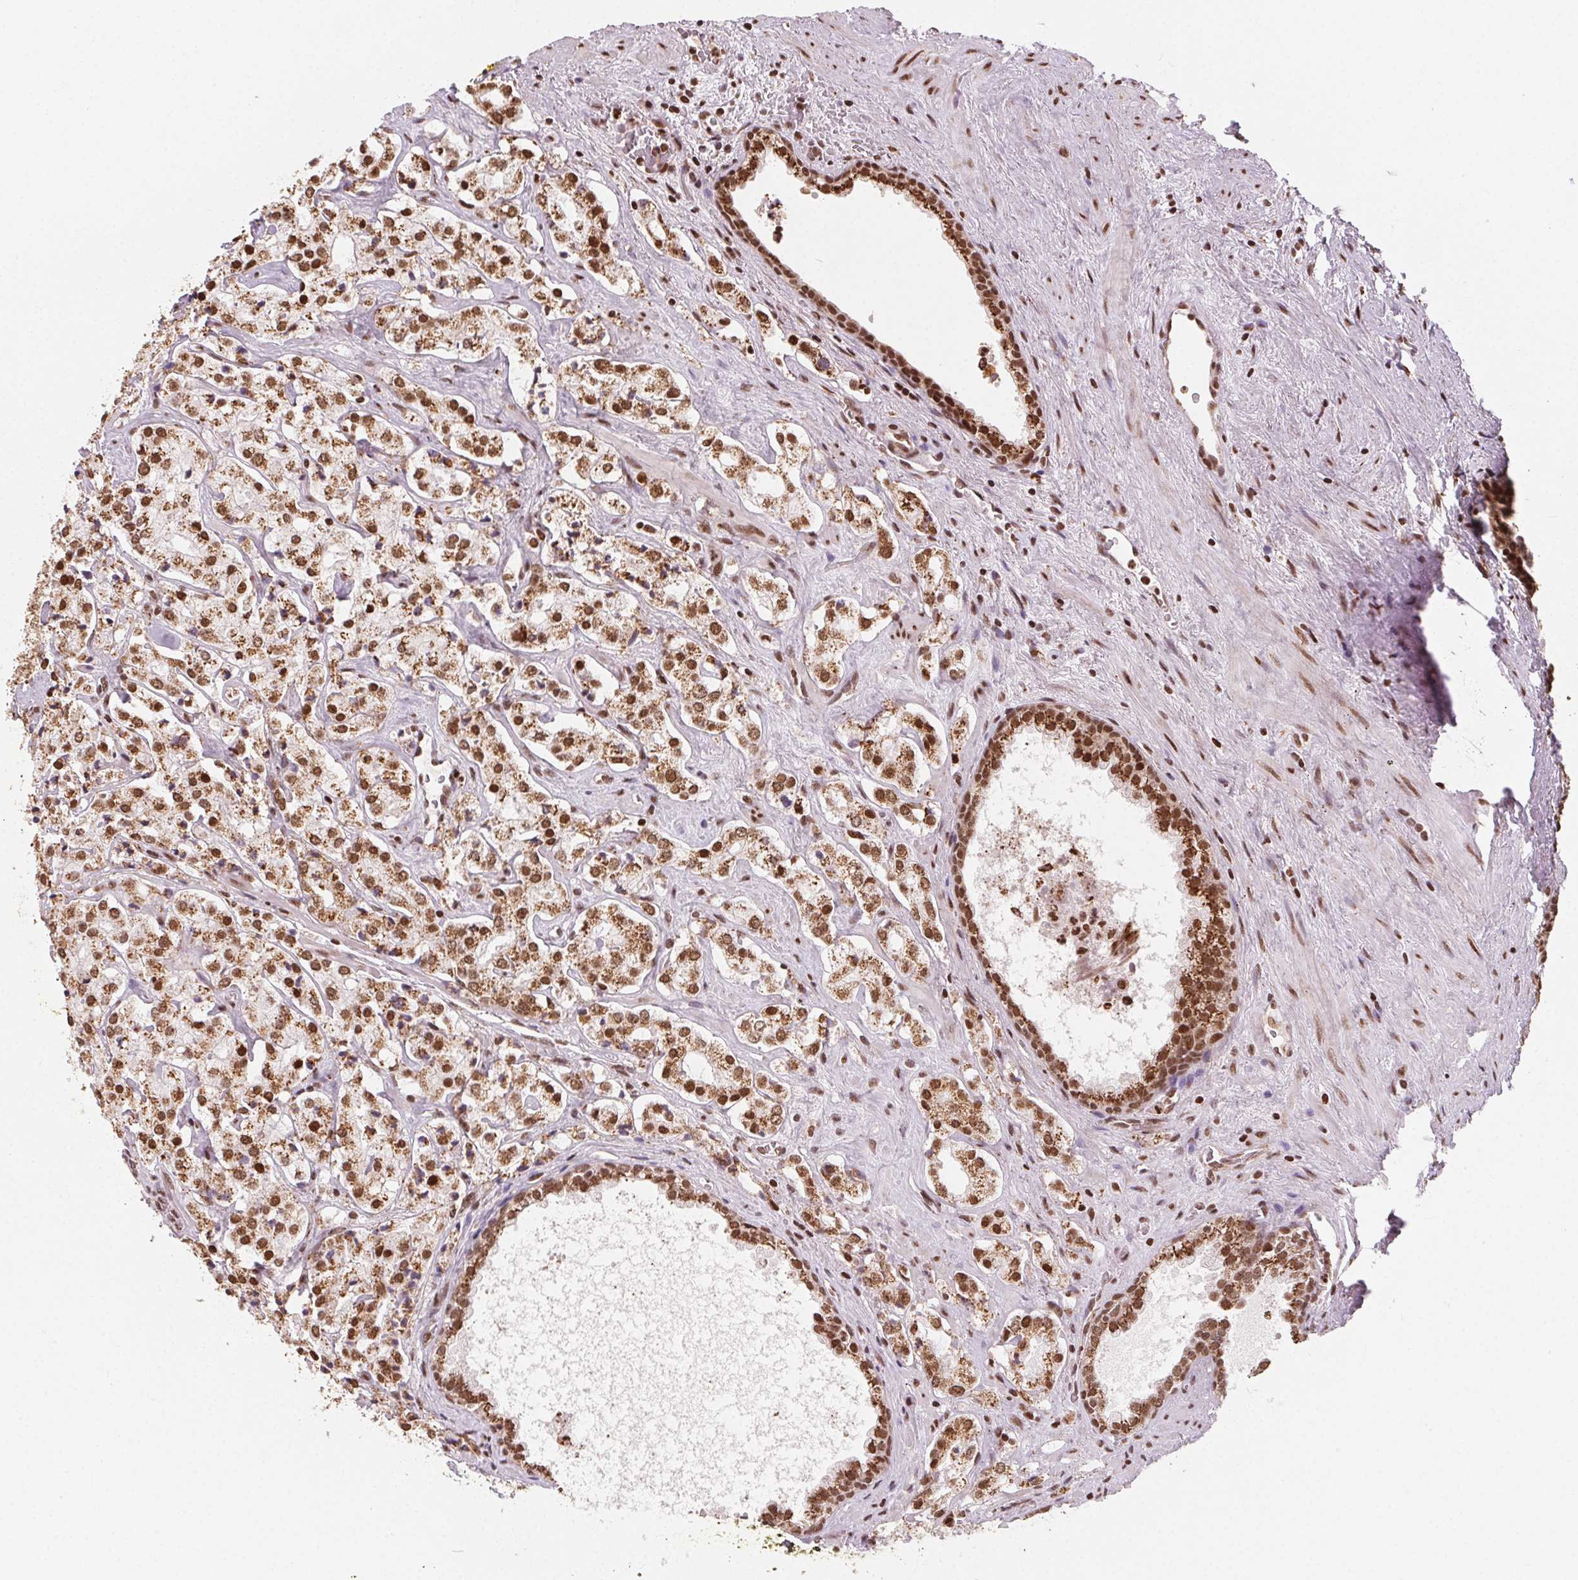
{"staining": {"intensity": "strong", "quantity": ">75%", "location": "cytoplasmic/membranous,nuclear"}, "tissue": "prostate cancer", "cell_type": "Tumor cells", "image_type": "cancer", "snomed": [{"axis": "morphology", "description": "Adenocarcinoma, NOS"}, {"axis": "topography", "description": "Prostate"}], "caption": "A high amount of strong cytoplasmic/membranous and nuclear positivity is present in about >75% of tumor cells in prostate cancer tissue. Using DAB (brown) and hematoxylin (blue) stains, captured at high magnification using brightfield microscopy.", "gene": "TOPORS", "patient": {"sex": "male", "age": 66}}